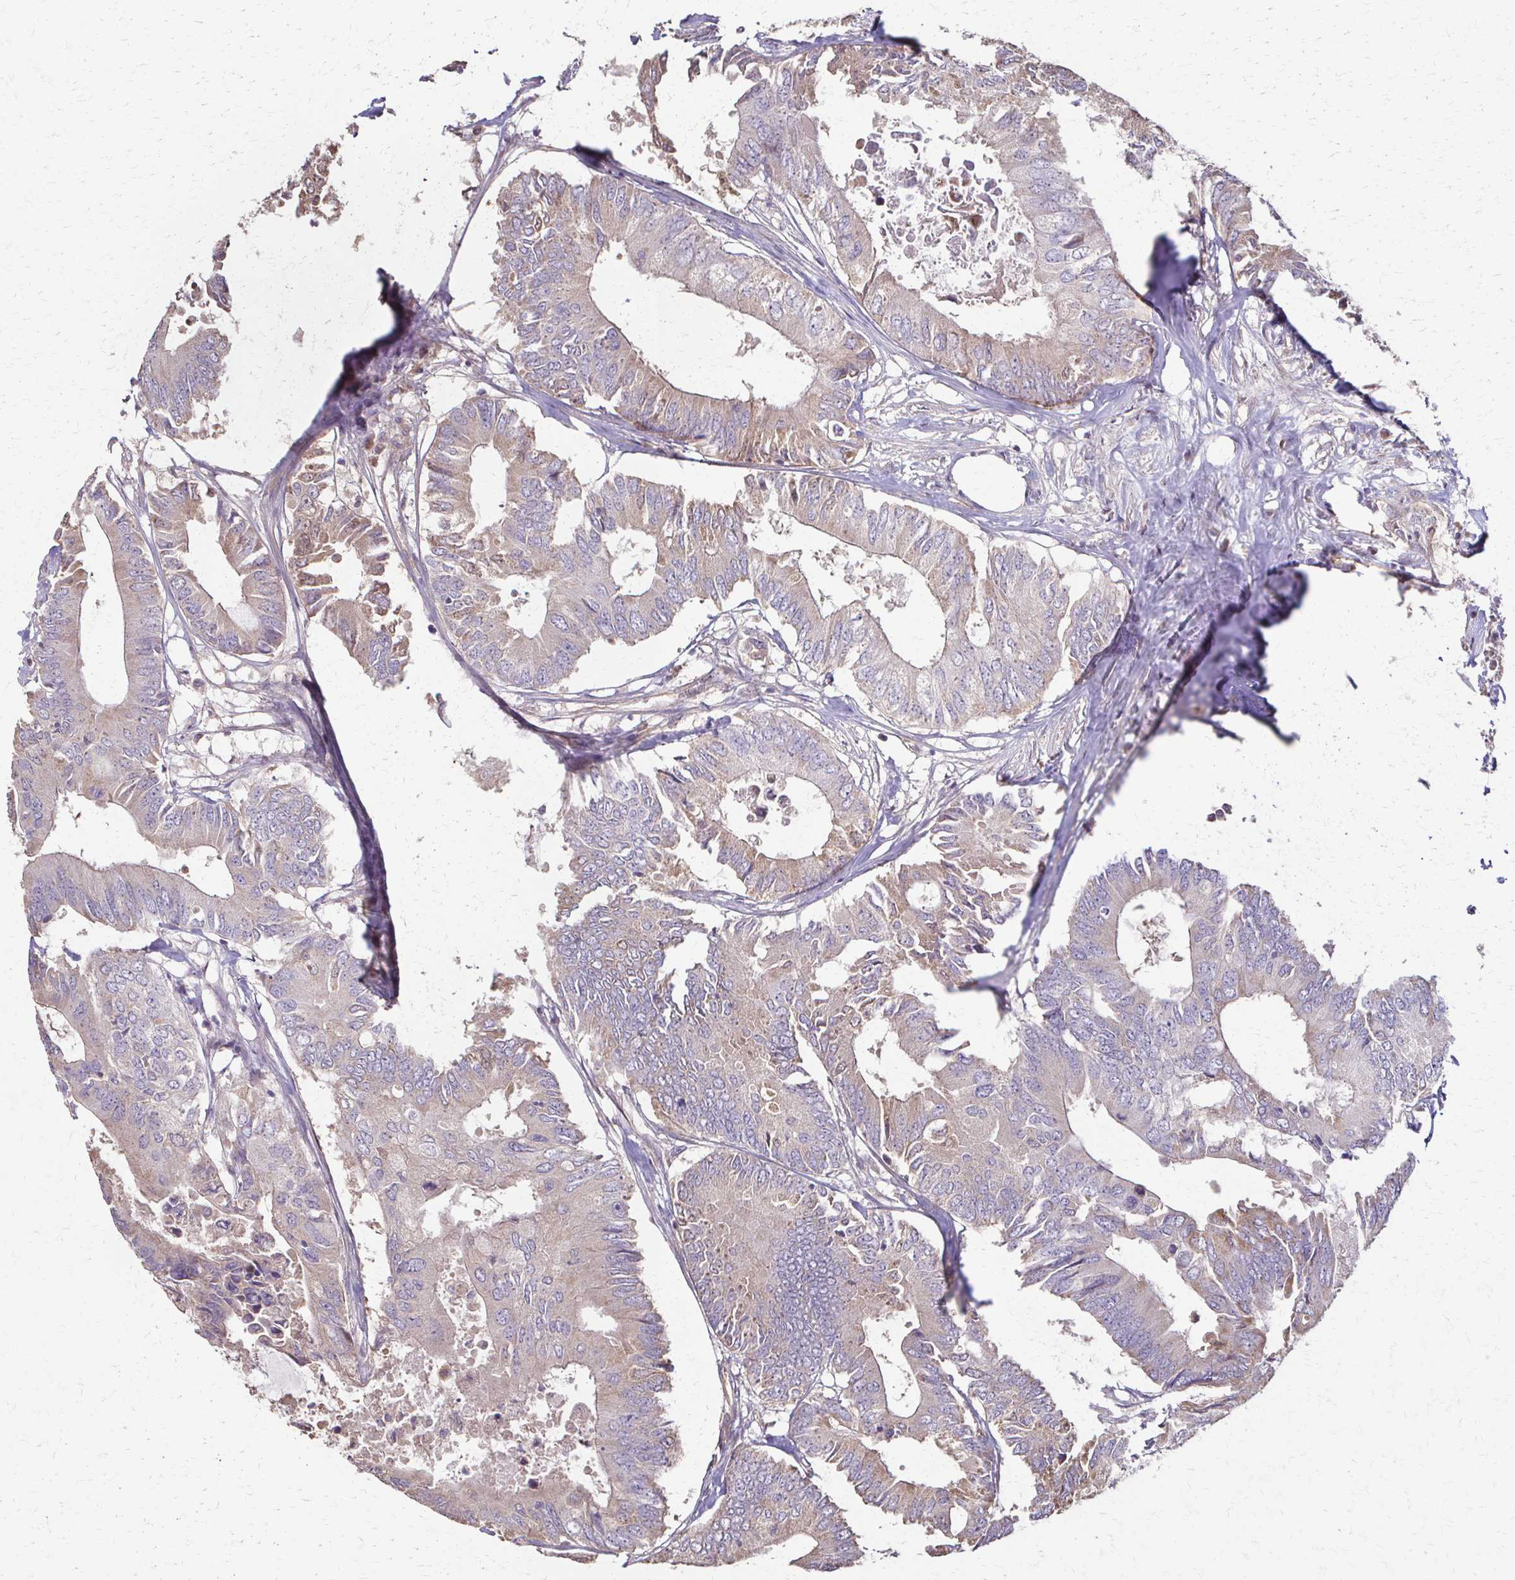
{"staining": {"intensity": "weak", "quantity": ">75%", "location": "cytoplasmic/membranous"}, "tissue": "colorectal cancer", "cell_type": "Tumor cells", "image_type": "cancer", "snomed": [{"axis": "morphology", "description": "Adenocarcinoma, NOS"}, {"axis": "topography", "description": "Colon"}], "caption": "Immunohistochemical staining of human adenocarcinoma (colorectal) exhibits low levels of weak cytoplasmic/membranous expression in about >75% of tumor cells. The staining is performed using DAB brown chromogen to label protein expression. The nuclei are counter-stained blue using hematoxylin.", "gene": "IL18BP", "patient": {"sex": "male", "age": 71}}